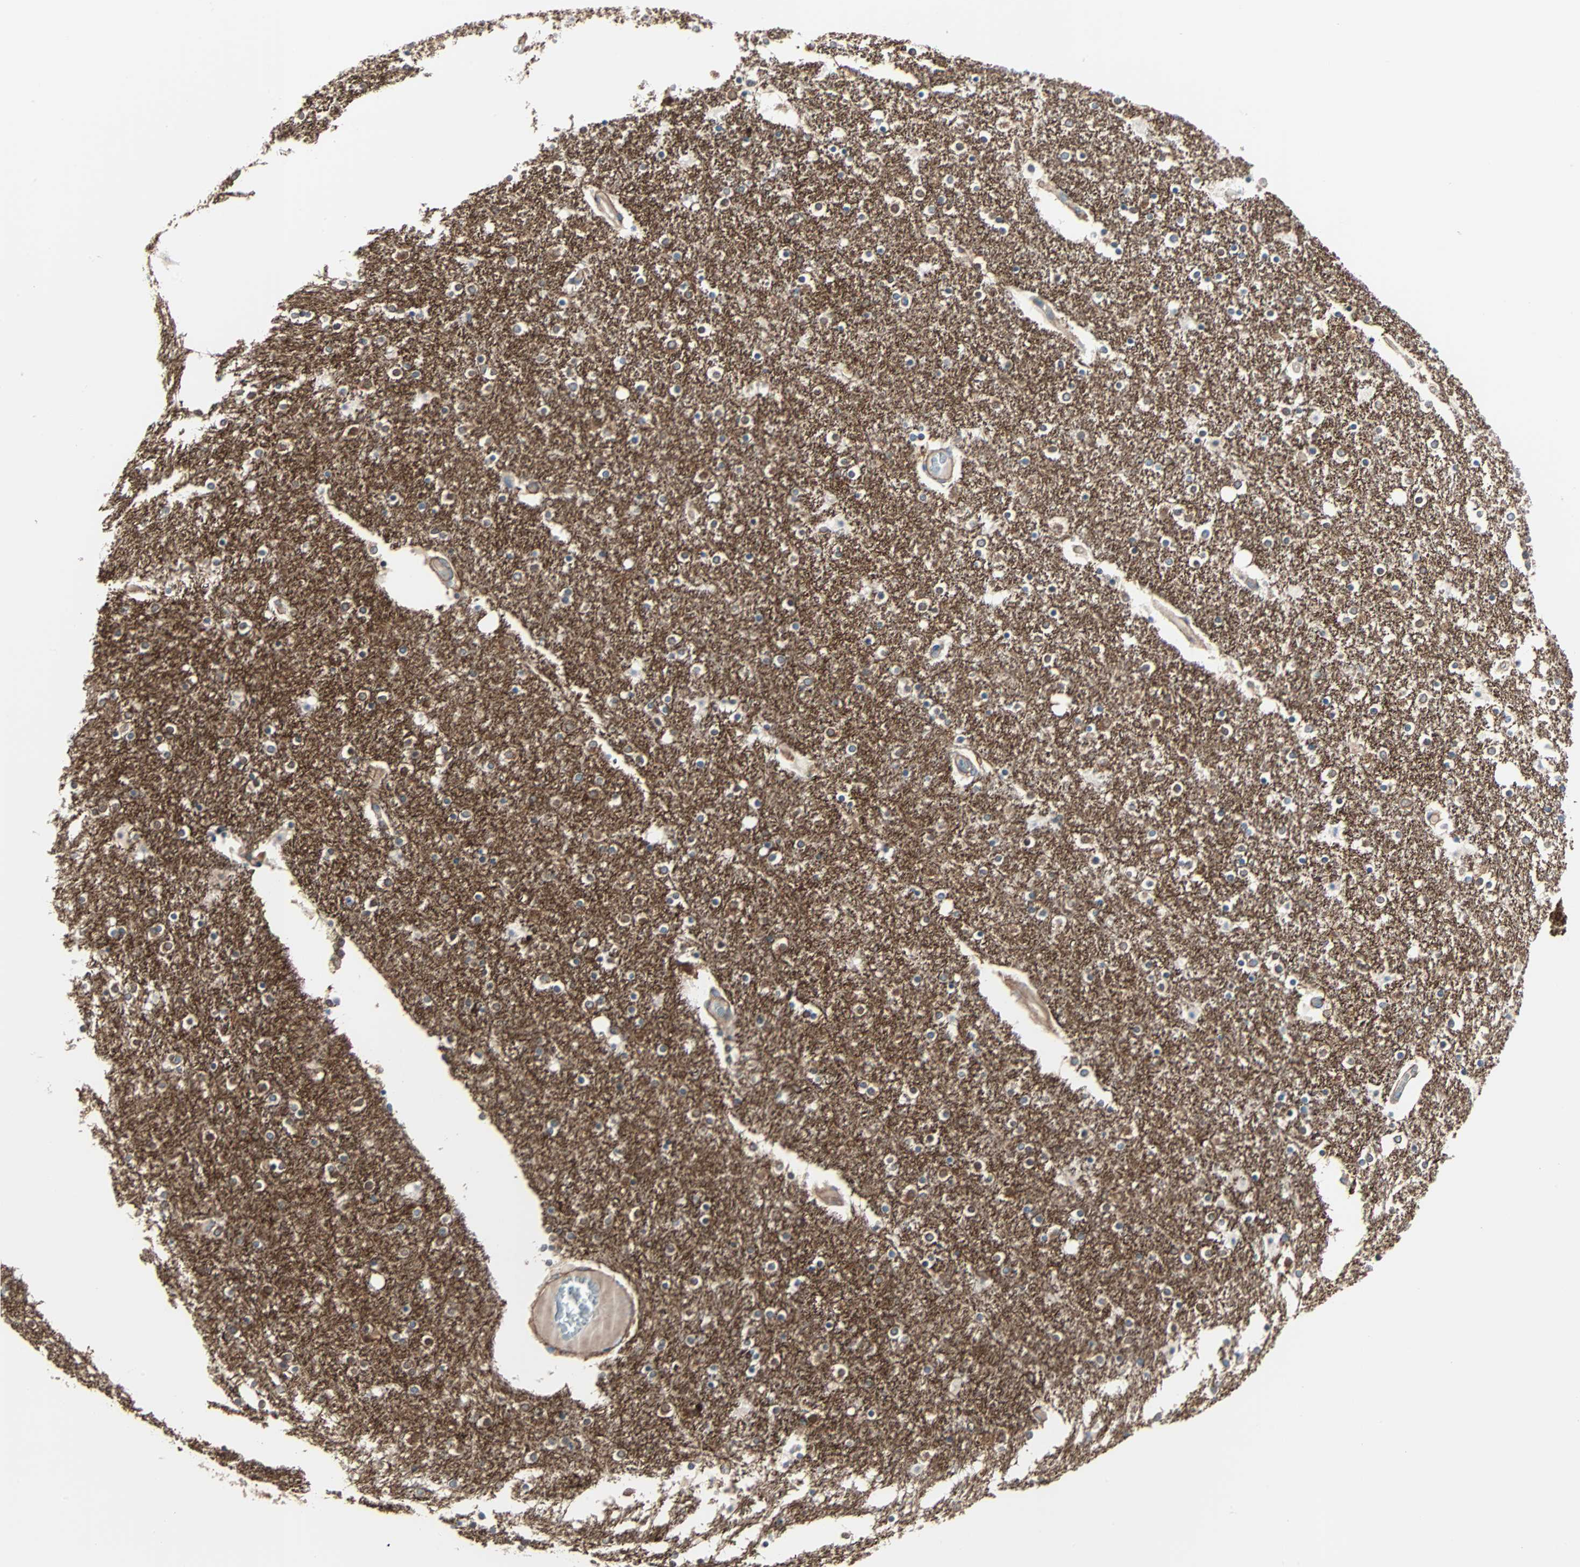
{"staining": {"intensity": "strong", "quantity": "25%-75%", "location": "cytoplasmic/membranous"}, "tissue": "caudate", "cell_type": "Glial cells", "image_type": "normal", "snomed": [{"axis": "morphology", "description": "Normal tissue, NOS"}, {"axis": "topography", "description": "Lateral ventricle wall"}], "caption": "This micrograph demonstrates immunohistochemistry (IHC) staining of unremarkable human caudate, with high strong cytoplasmic/membranous expression in approximately 25%-75% of glial cells.", "gene": "EPB41L2", "patient": {"sex": "female", "age": 54}}